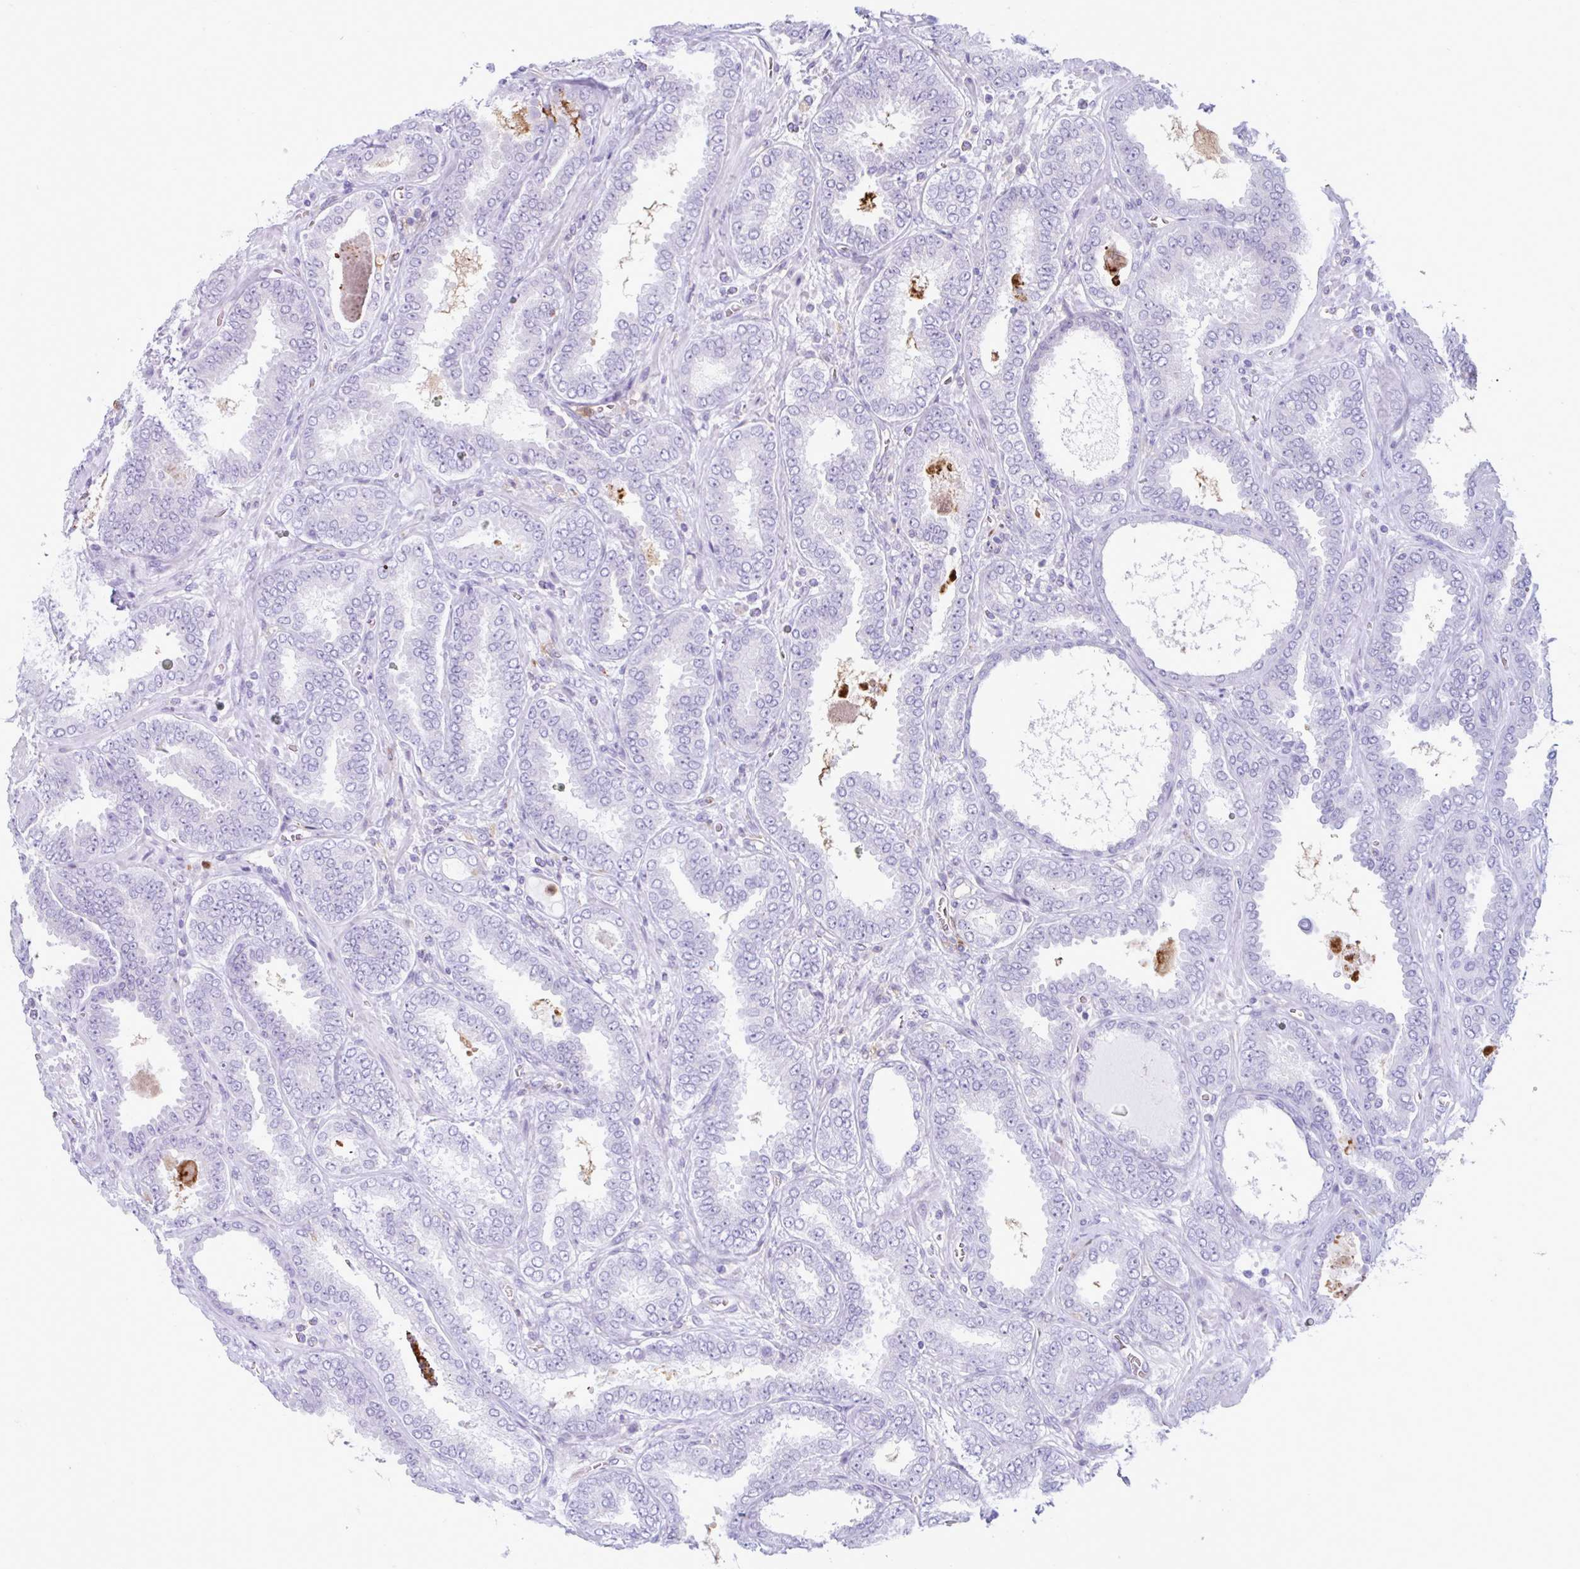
{"staining": {"intensity": "negative", "quantity": "none", "location": "none"}, "tissue": "prostate cancer", "cell_type": "Tumor cells", "image_type": "cancer", "snomed": [{"axis": "morphology", "description": "Adenocarcinoma, High grade"}, {"axis": "topography", "description": "Prostate"}], "caption": "An IHC image of prostate cancer (high-grade adenocarcinoma) is shown. There is no staining in tumor cells of prostate cancer (high-grade adenocarcinoma). The staining was performed using DAB to visualize the protein expression in brown, while the nuclei were stained in blue with hematoxylin (Magnification: 20x).", "gene": "CEP120", "patient": {"sex": "male", "age": 72}}